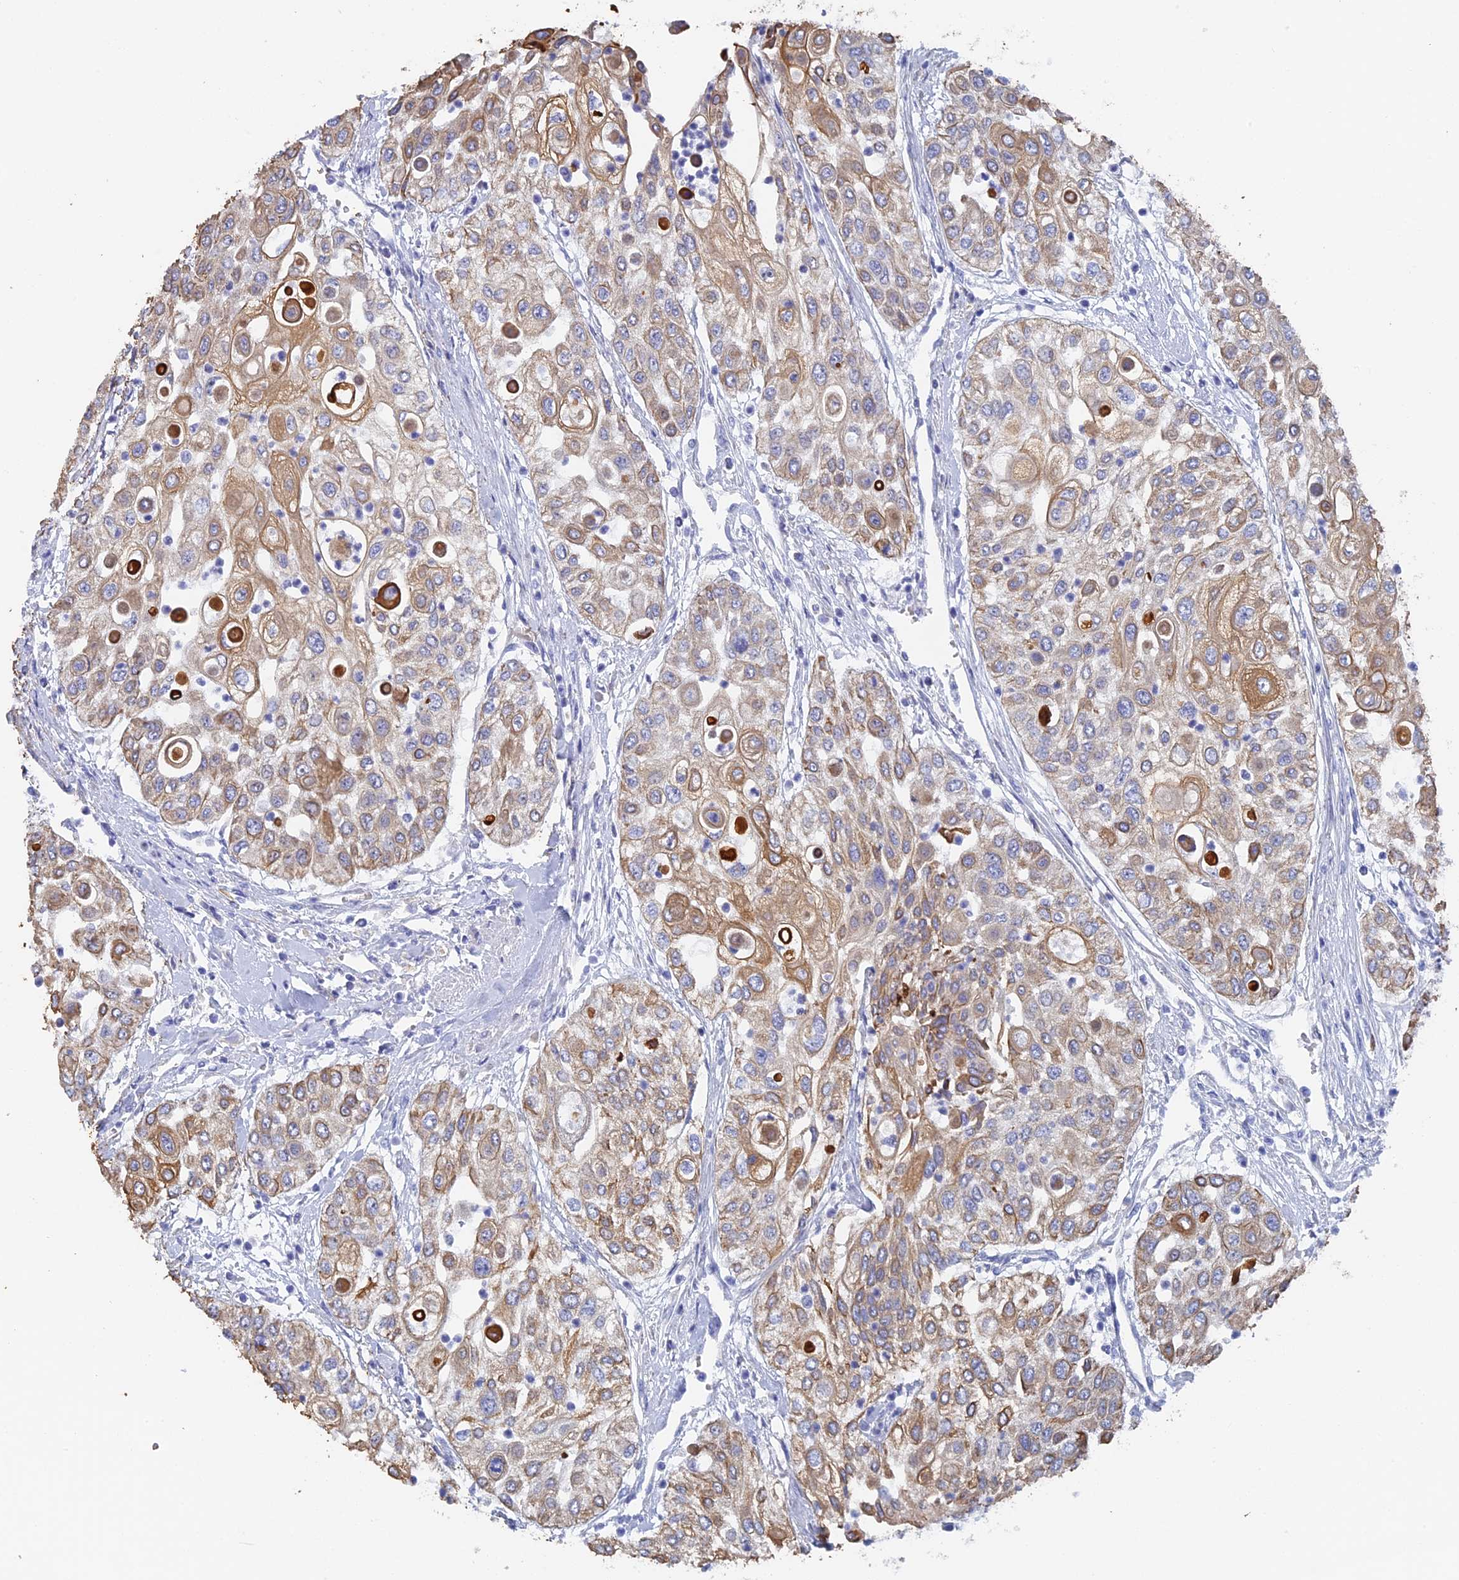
{"staining": {"intensity": "moderate", "quantity": "25%-75%", "location": "cytoplasmic/membranous"}, "tissue": "urothelial cancer", "cell_type": "Tumor cells", "image_type": "cancer", "snomed": [{"axis": "morphology", "description": "Urothelial carcinoma, High grade"}, {"axis": "topography", "description": "Urinary bladder"}], "caption": "The micrograph reveals a brown stain indicating the presence of a protein in the cytoplasmic/membranous of tumor cells in urothelial carcinoma (high-grade). (brown staining indicates protein expression, while blue staining denotes nuclei).", "gene": "SRFBP1", "patient": {"sex": "female", "age": 79}}